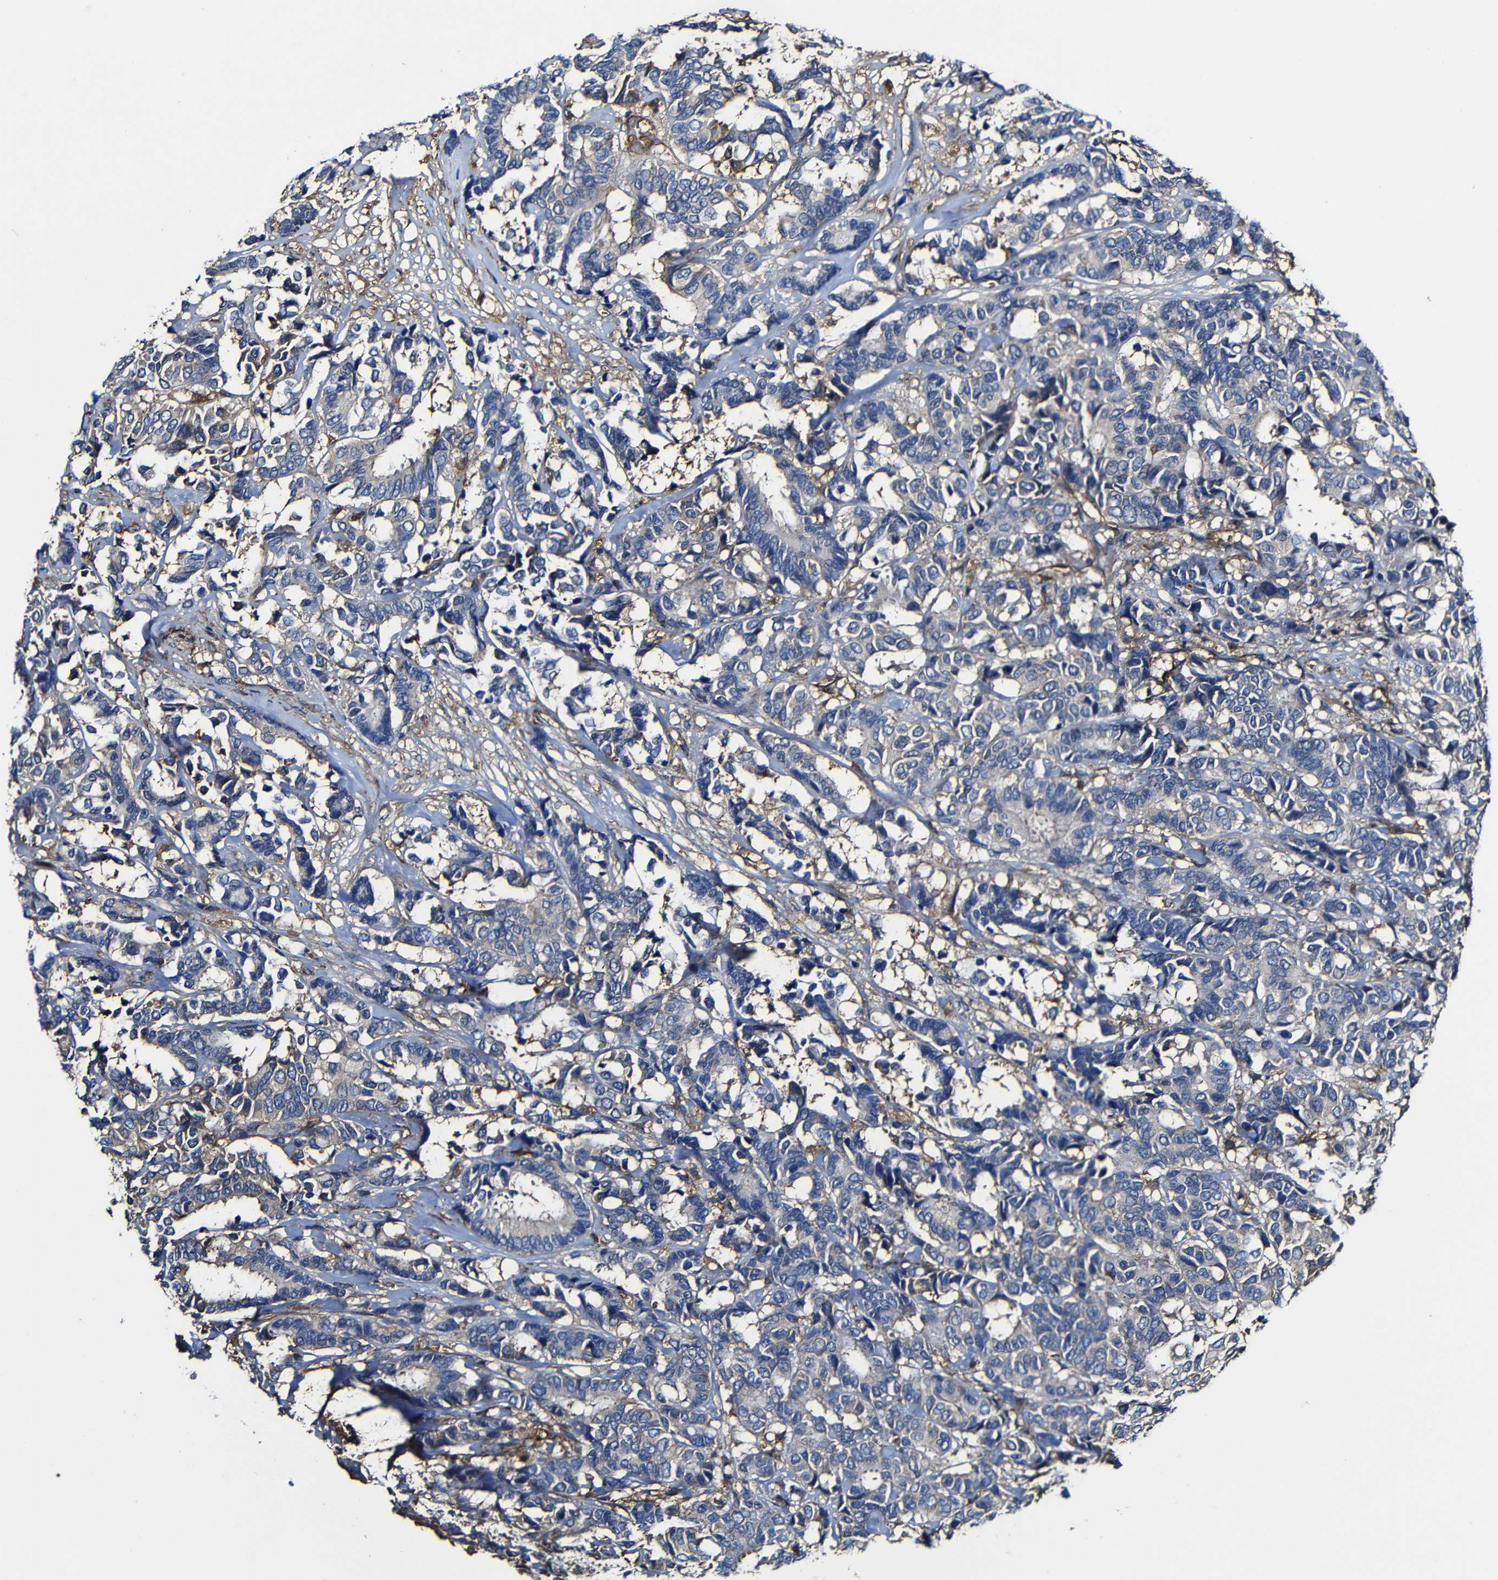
{"staining": {"intensity": "negative", "quantity": "none", "location": "none"}, "tissue": "breast cancer", "cell_type": "Tumor cells", "image_type": "cancer", "snomed": [{"axis": "morphology", "description": "Duct carcinoma"}, {"axis": "topography", "description": "Breast"}], "caption": "Tumor cells show no significant expression in breast infiltrating ductal carcinoma.", "gene": "MSN", "patient": {"sex": "female", "age": 87}}